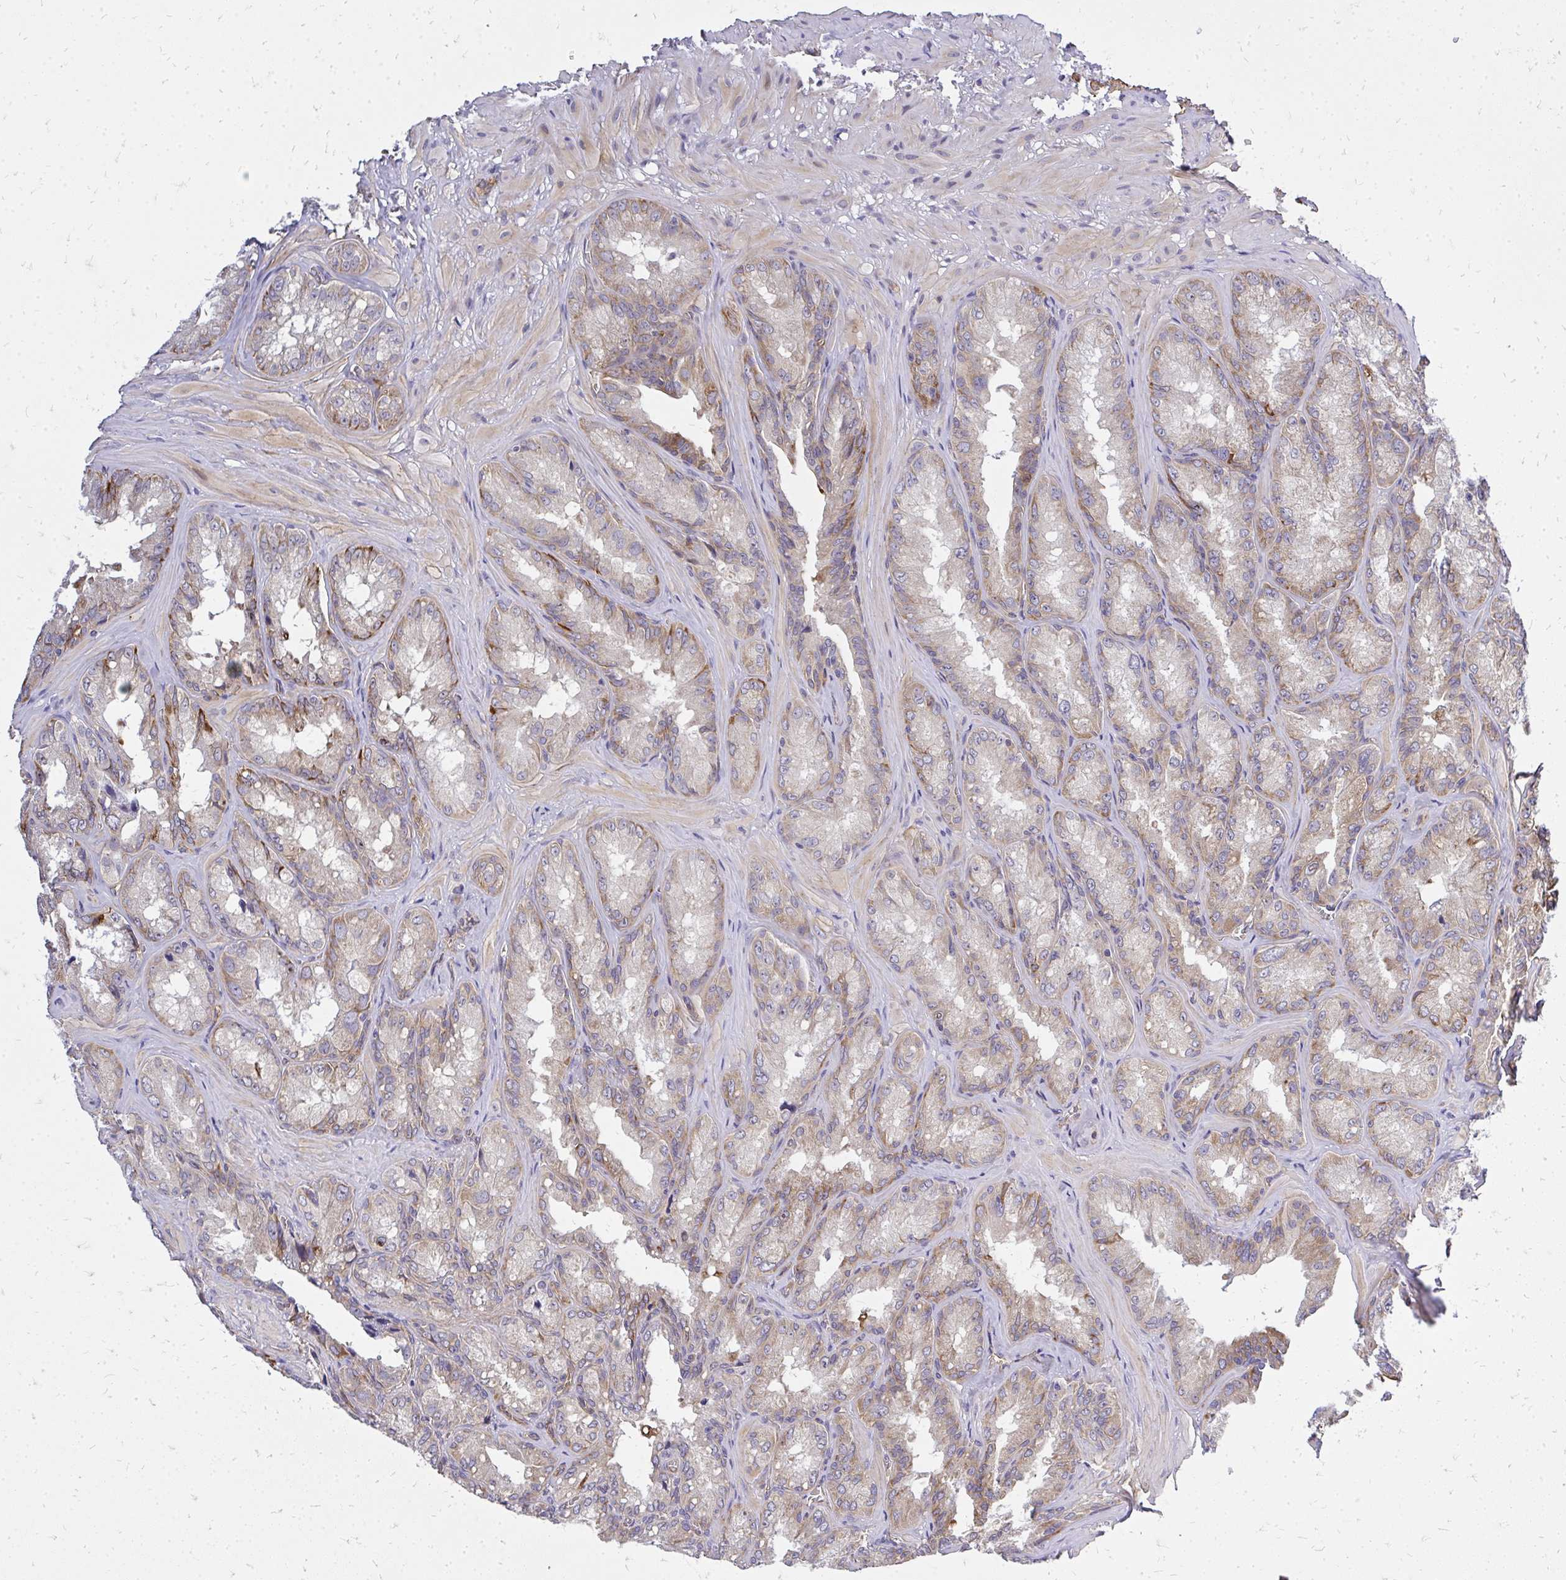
{"staining": {"intensity": "moderate", "quantity": "25%-75%", "location": "cytoplasmic/membranous"}, "tissue": "seminal vesicle", "cell_type": "Glandular cells", "image_type": "normal", "snomed": [{"axis": "morphology", "description": "Normal tissue, NOS"}, {"axis": "topography", "description": "Seminal veicle"}], "caption": "The photomicrograph exhibits immunohistochemical staining of unremarkable seminal vesicle. There is moderate cytoplasmic/membranous expression is appreciated in about 25%-75% of glandular cells.", "gene": "ENSG00000258472", "patient": {"sex": "male", "age": 47}}